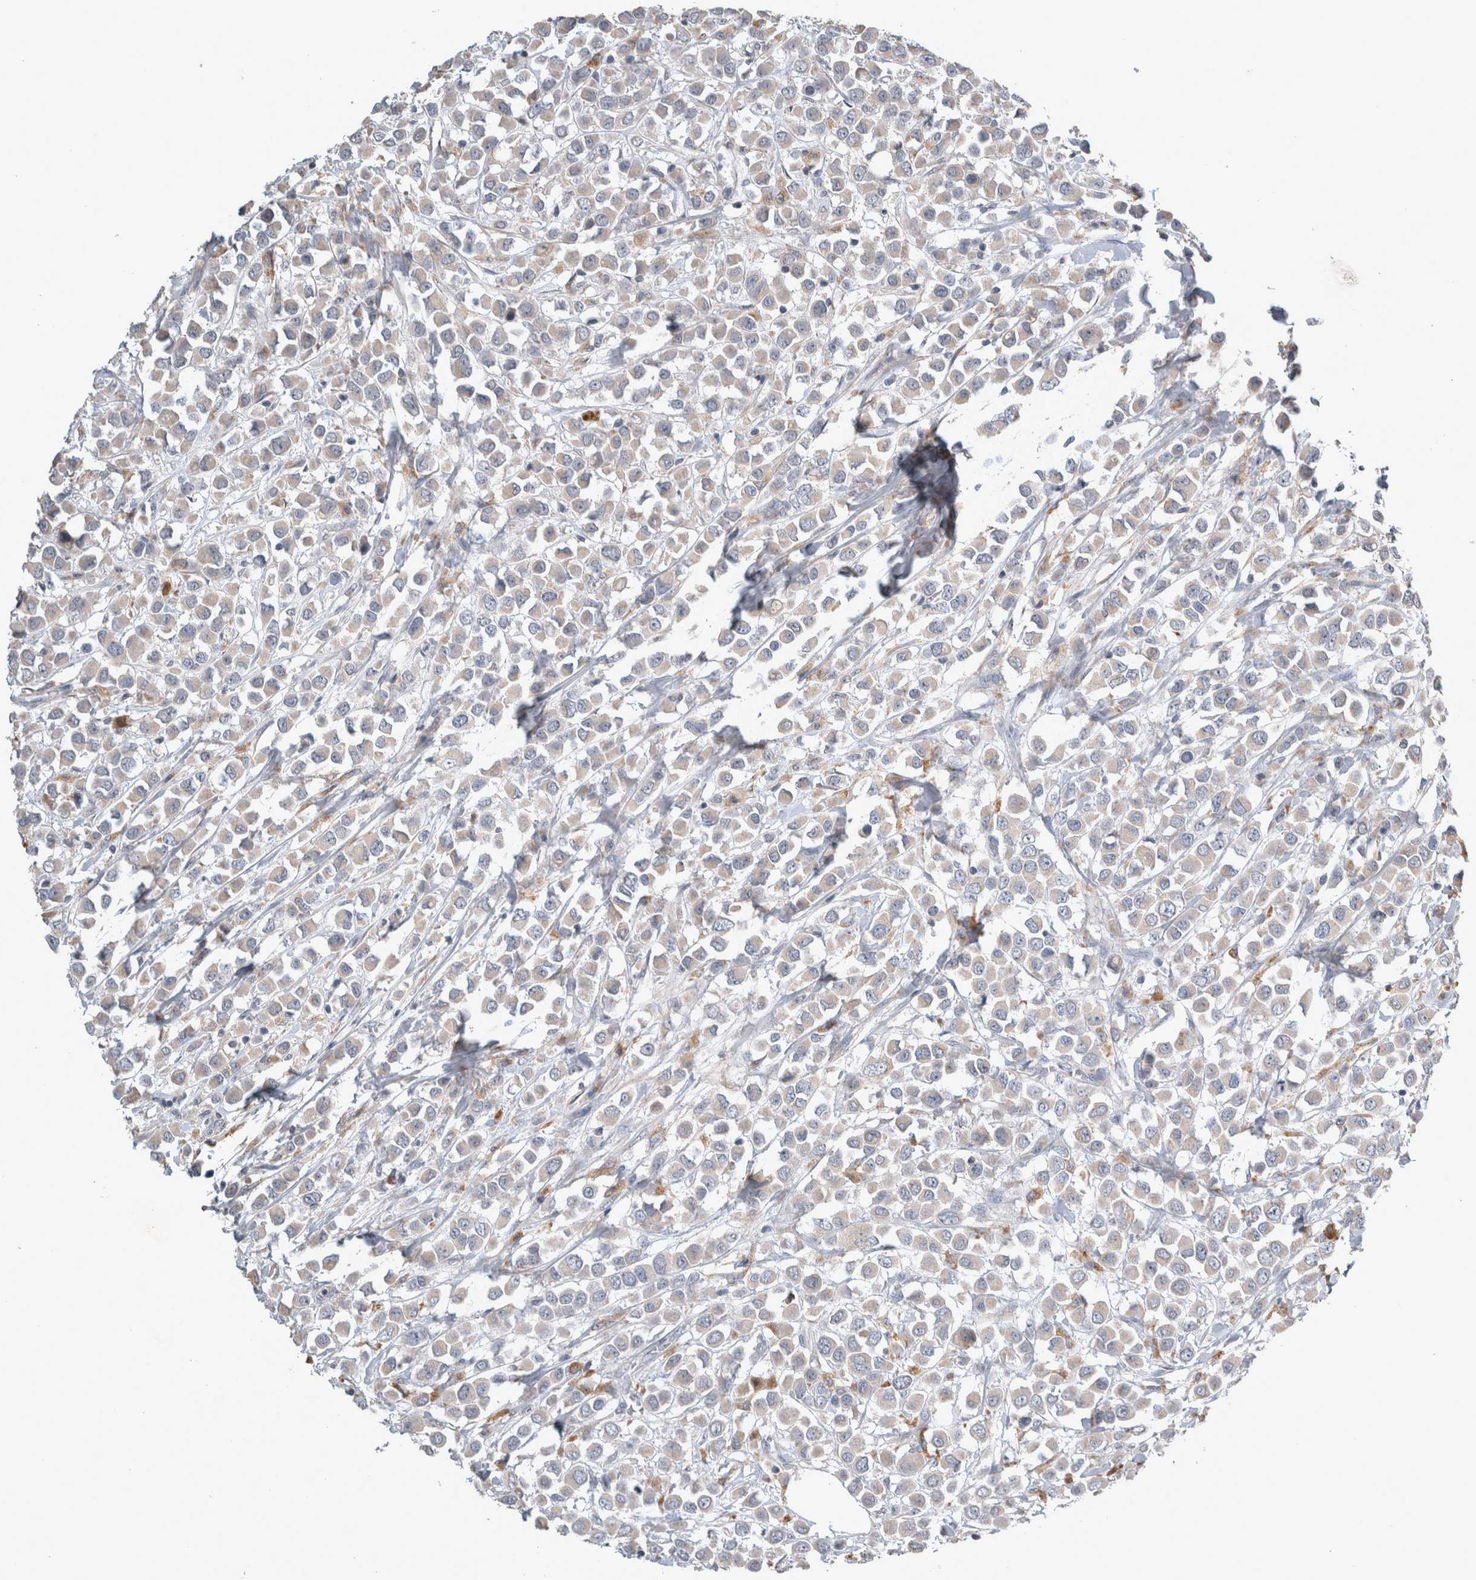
{"staining": {"intensity": "negative", "quantity": "none", "location": "none"}, "tissue": "breast cancer", "cell_type": "Tumor cells", "image_type": "cancer", "snomed": [{"axis": "morphology", "description": "Duct carcinoma"}, {"axis": "topography", "description": "Breast"}], "caption": "There is no significant staining in tumor cells of breast cancer (invasive ductal carcinoma). The staining was performed using DAB to visualize the protein expression in brown, while the nuclei were stained in blue with hematoxylin (Magnification: 20x).", "gene": "SLC22A11", "patient": {"sex": "female", "age": 61}}